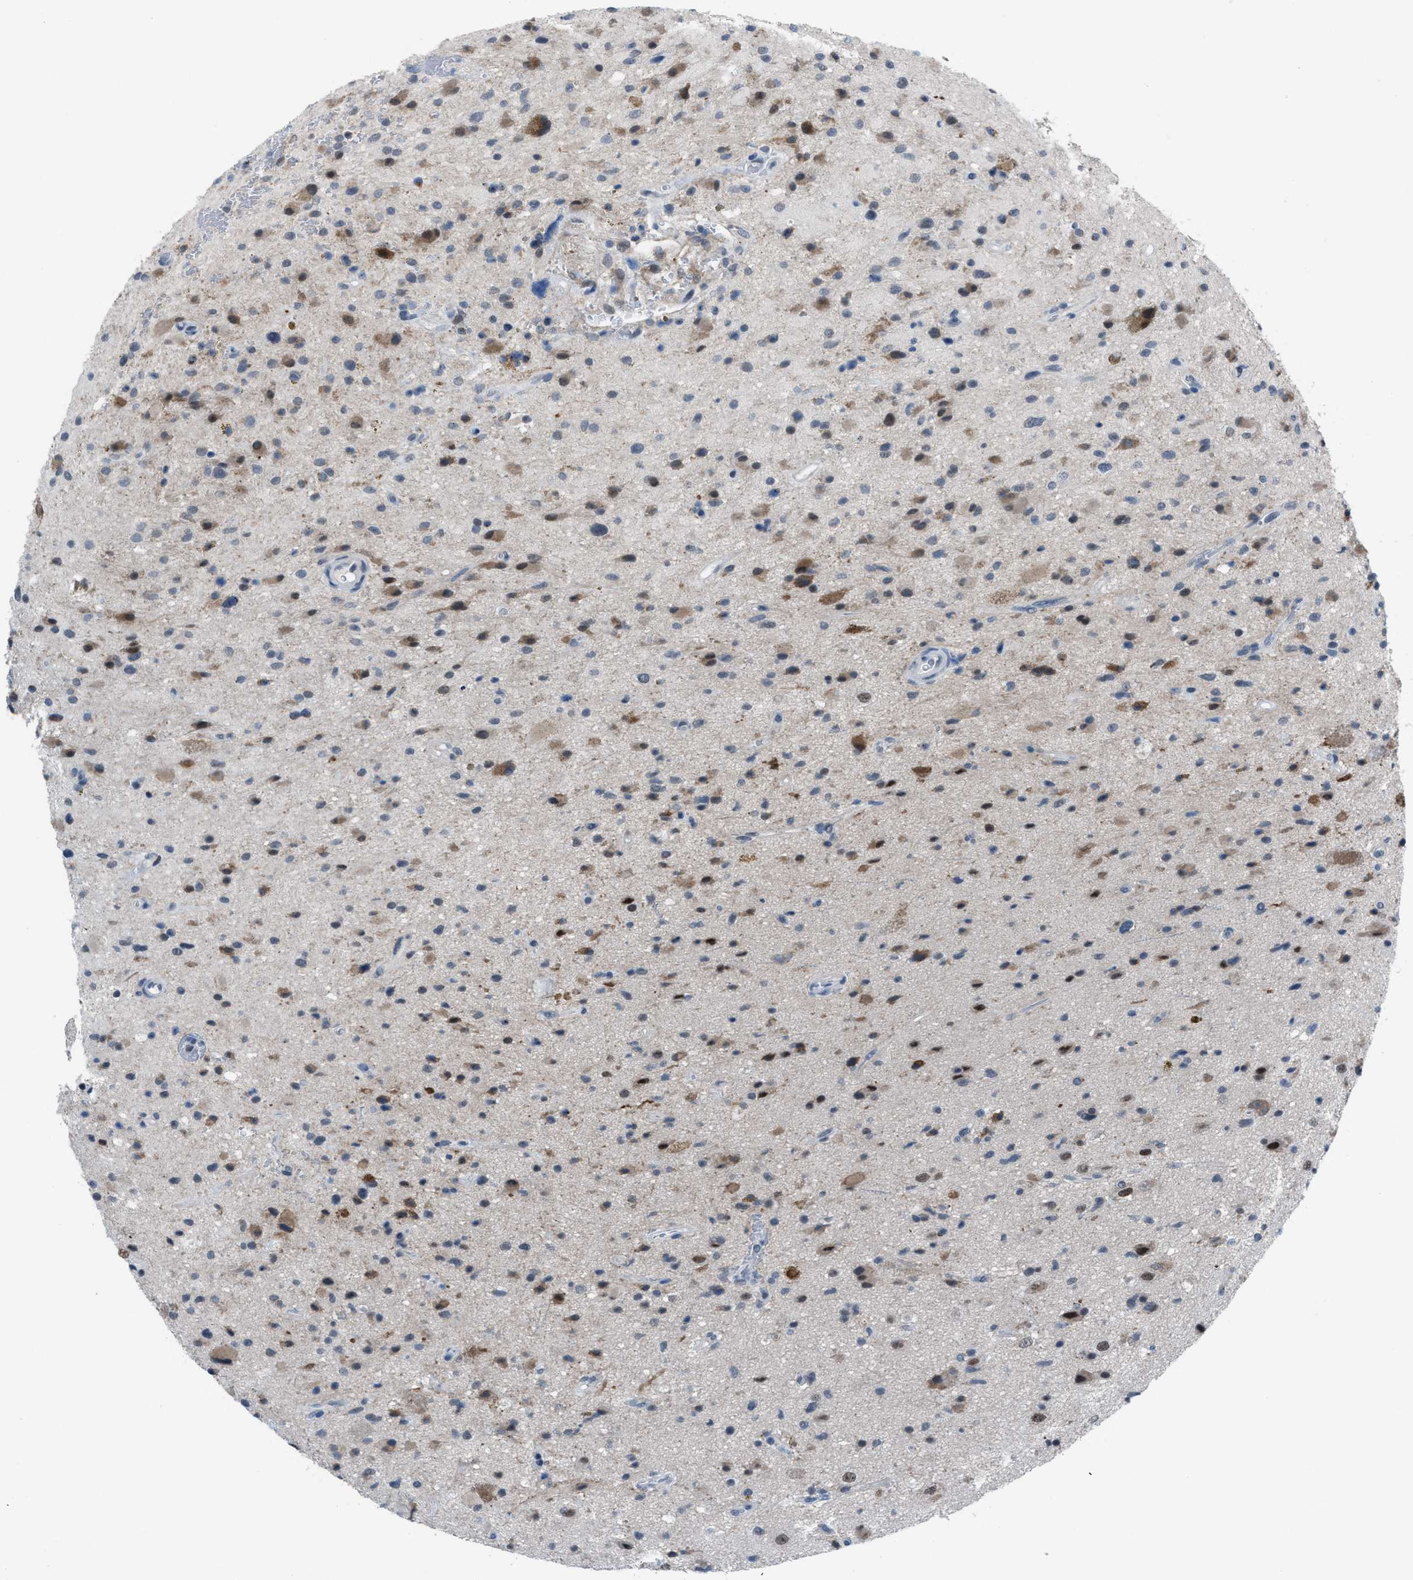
{"staining": {"intensity": "moderate", "quantity": "25%-75%", "location": "cytoplasmic/membranous"}, "tissue": "glioma", "cell_type": "Tumor cells", "image_type": "cancer", "snomed": [{"axis": "morphology", "description": "Glioma, malignant, High grade"}, {"axis": "topography", "description": "Brain"}], "caption": "An image of human malignant glioma (high-grade) stained for a protein exhibits moderate cytoplasmic/membranous brown staining in tumor cells.", "gene": "ANAPC11", "patient": {"sex": "male", "age": 33}}